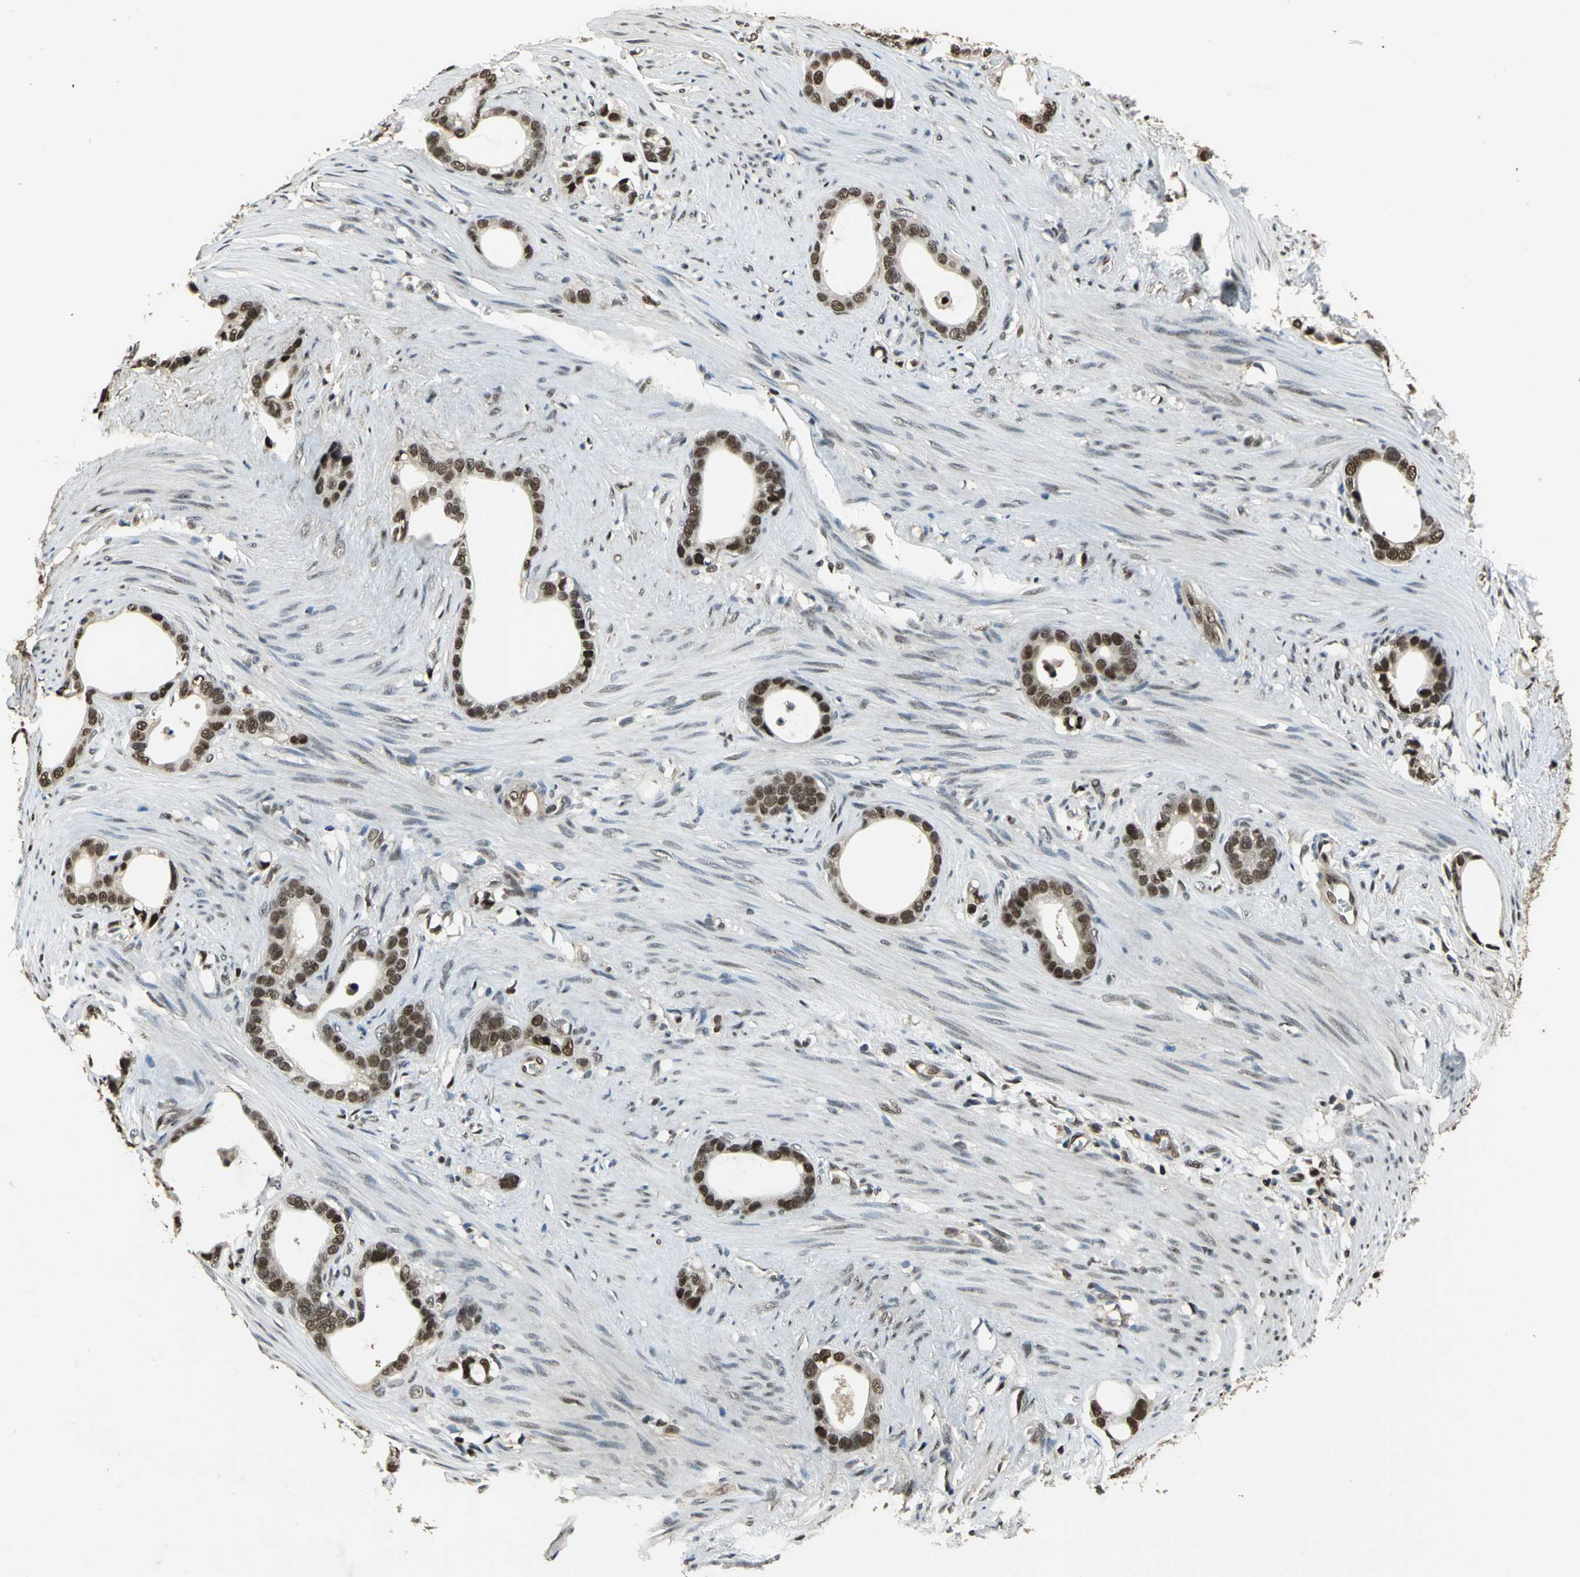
{"staining": {"intensity": "strong", "quantity": ">75%", "location": "nuclear"}, "tissue": "stomach cancer", "cell_type": "Tumor cells", "image_type": "cancer", "snomed": [{"axis": "morphology", "description": "Adenocarcinoma, NOS"}, {"axis": "topography", "description": "Stomach"}], "caption": "A high amount of strong nuclear staining is appreciated in approximately >75% of tumor cells in stomach cancer (adenocarcinoma) tissue.", "gene": "MIS18BP1", "patient": {"sex": "female", "age": 75}}